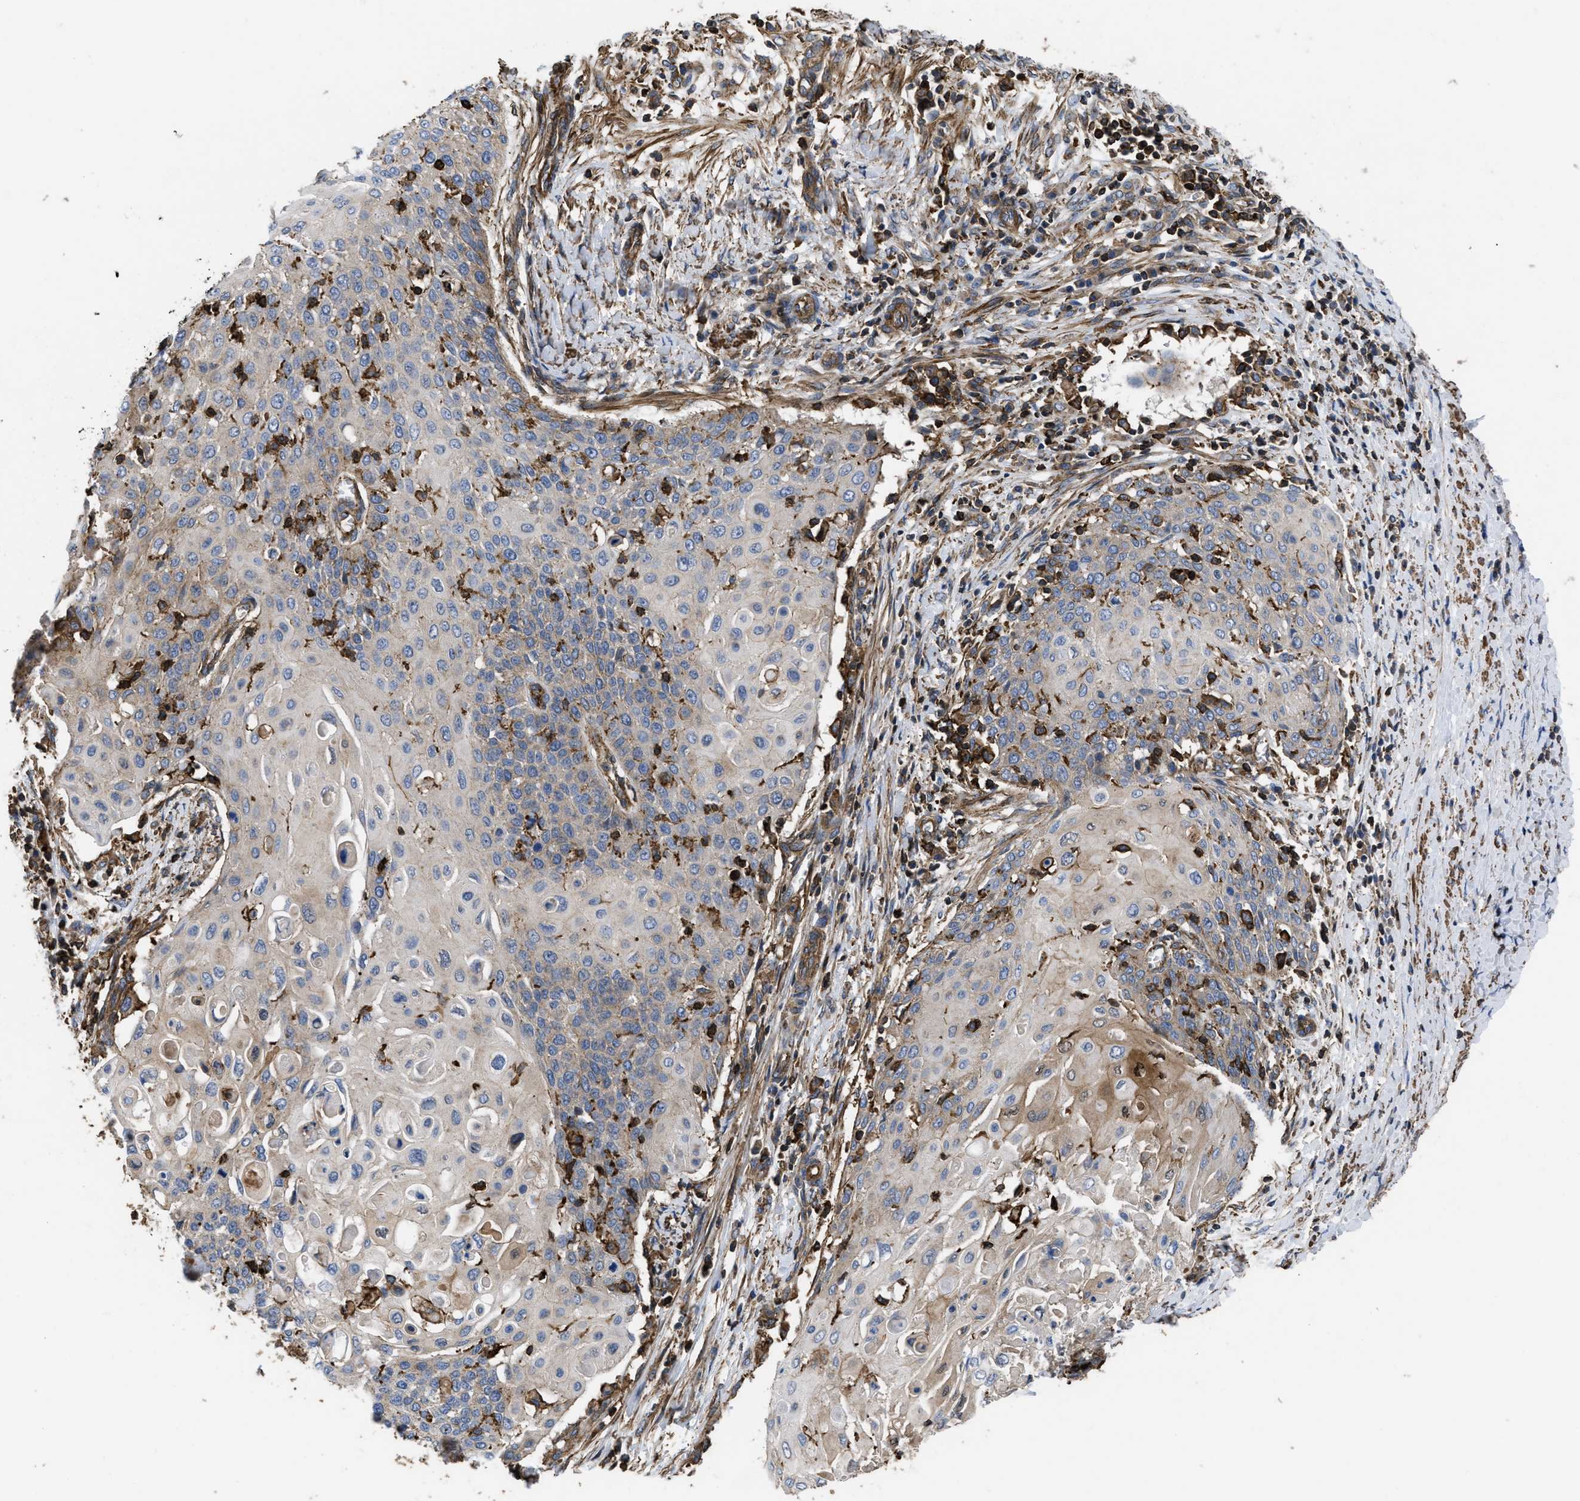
{"staining": {"intensity": "weak", "quantity": "<25%", "location": "cytoplasmic/membranous"}, "tissue": "cervical cancer", "cell_type": "Tumor cells", "image_type": "cancer", "snomed": [{"axis": "morphology", "description": "Squamous cell carcinoma, NOS"}, {"axis": "topography", "description": "Cervix"}], "caption": "Immunohistochemistry (IHC) histopathology image of neoplastic tissue: cervical cancer stained with DAB exhibits no significant protein expression in tumor cells.", "gene": "SCUBE2", "patient": {"sex": "female", "age": 39}}